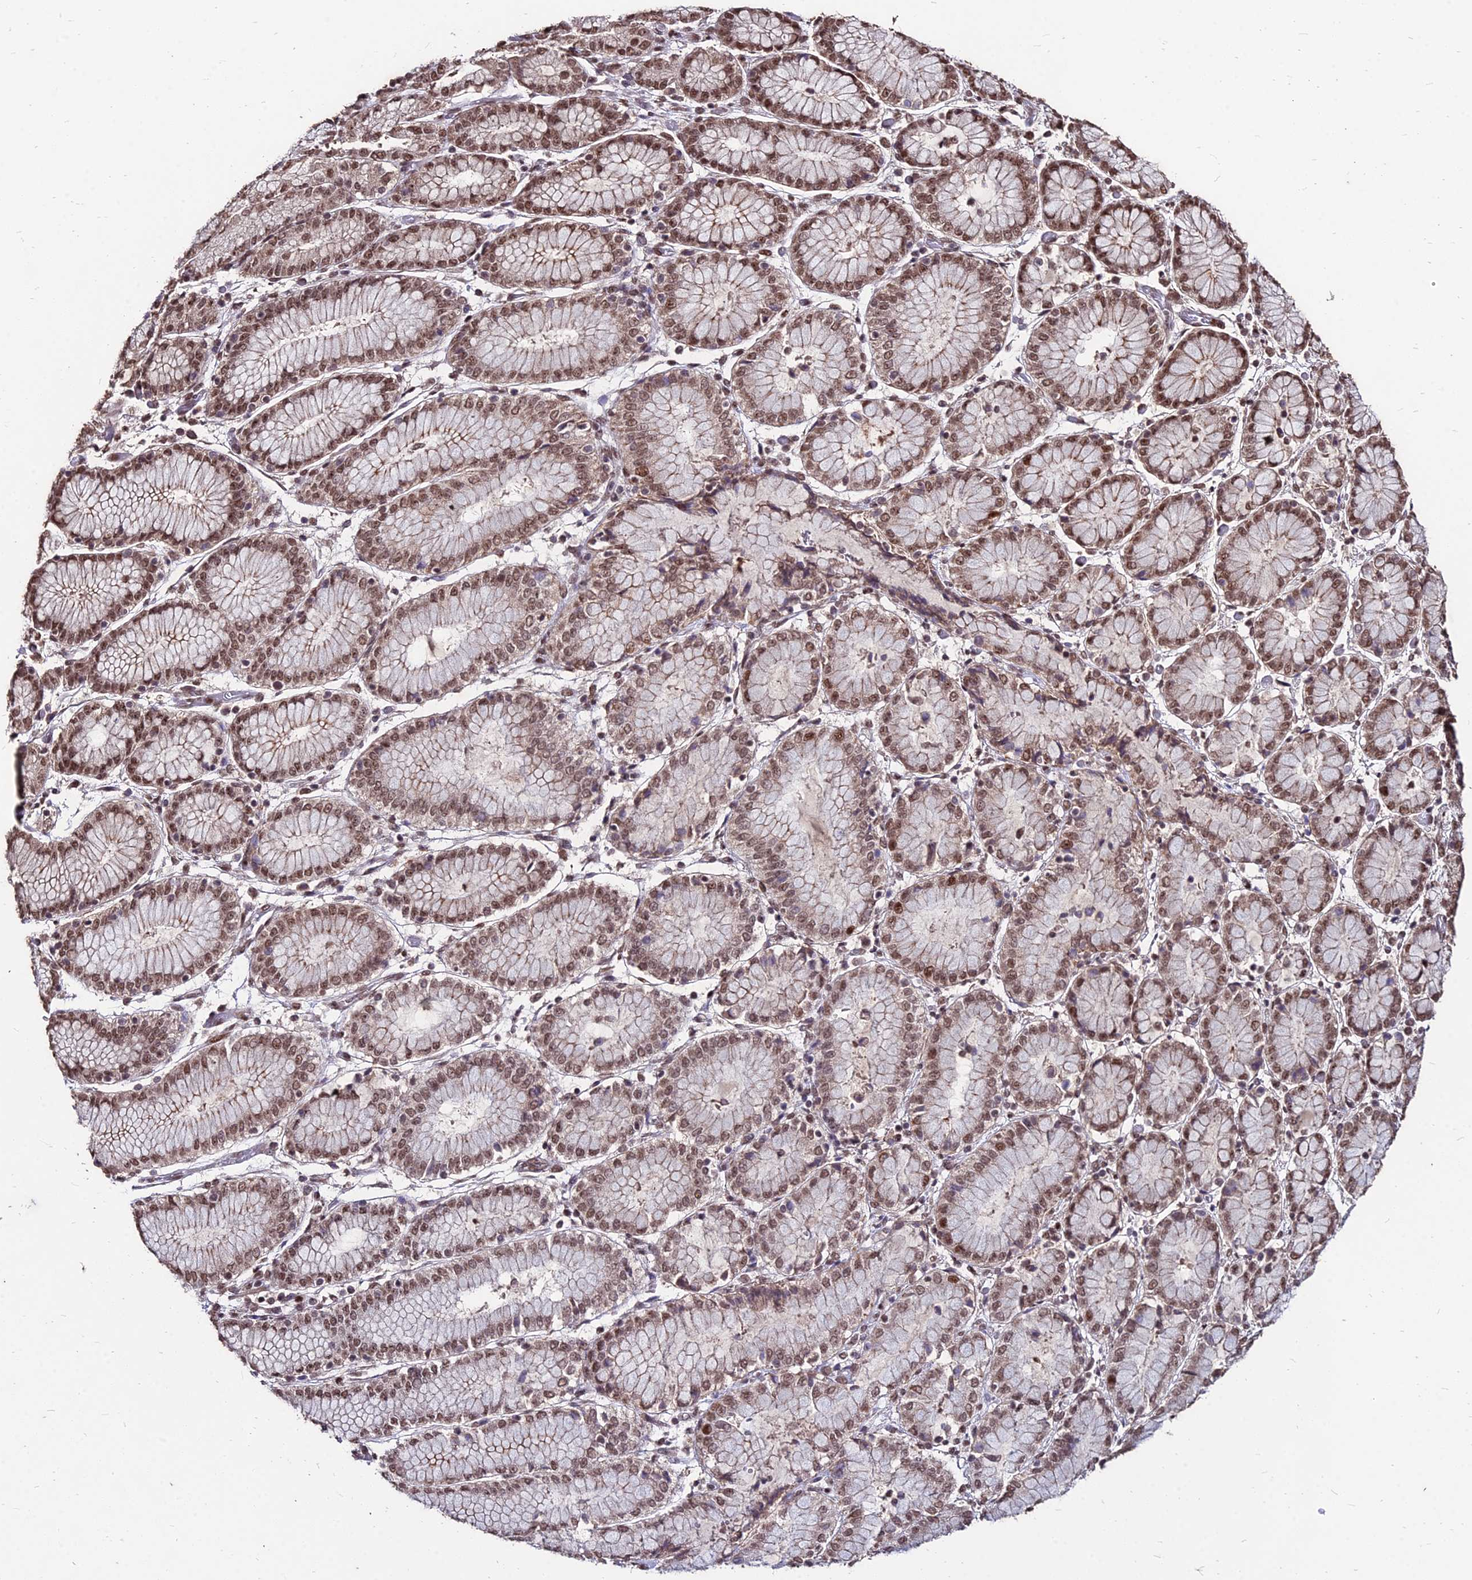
{"staining": {"intensity": "moderate", "quantity": ">75%", "location": "nuclear"}, "tissue": "stomach cancer", "cell_type": "Tumor cells", "image_type": "cancer", "snomed": [{"axis": "morphology", "description": "Adenocarcinoma, NOS"}, {"axis": "topography", "description": "Stomach"}], "caption": "Stomach cancer stained with DAB (3,3'-diaminobenzidine) IHC shows medium levels of moderate nuclear staining in about >75% of tumor cells.", "gene": "ZBED4", "patient": {"sex": "male", "age": 48}}